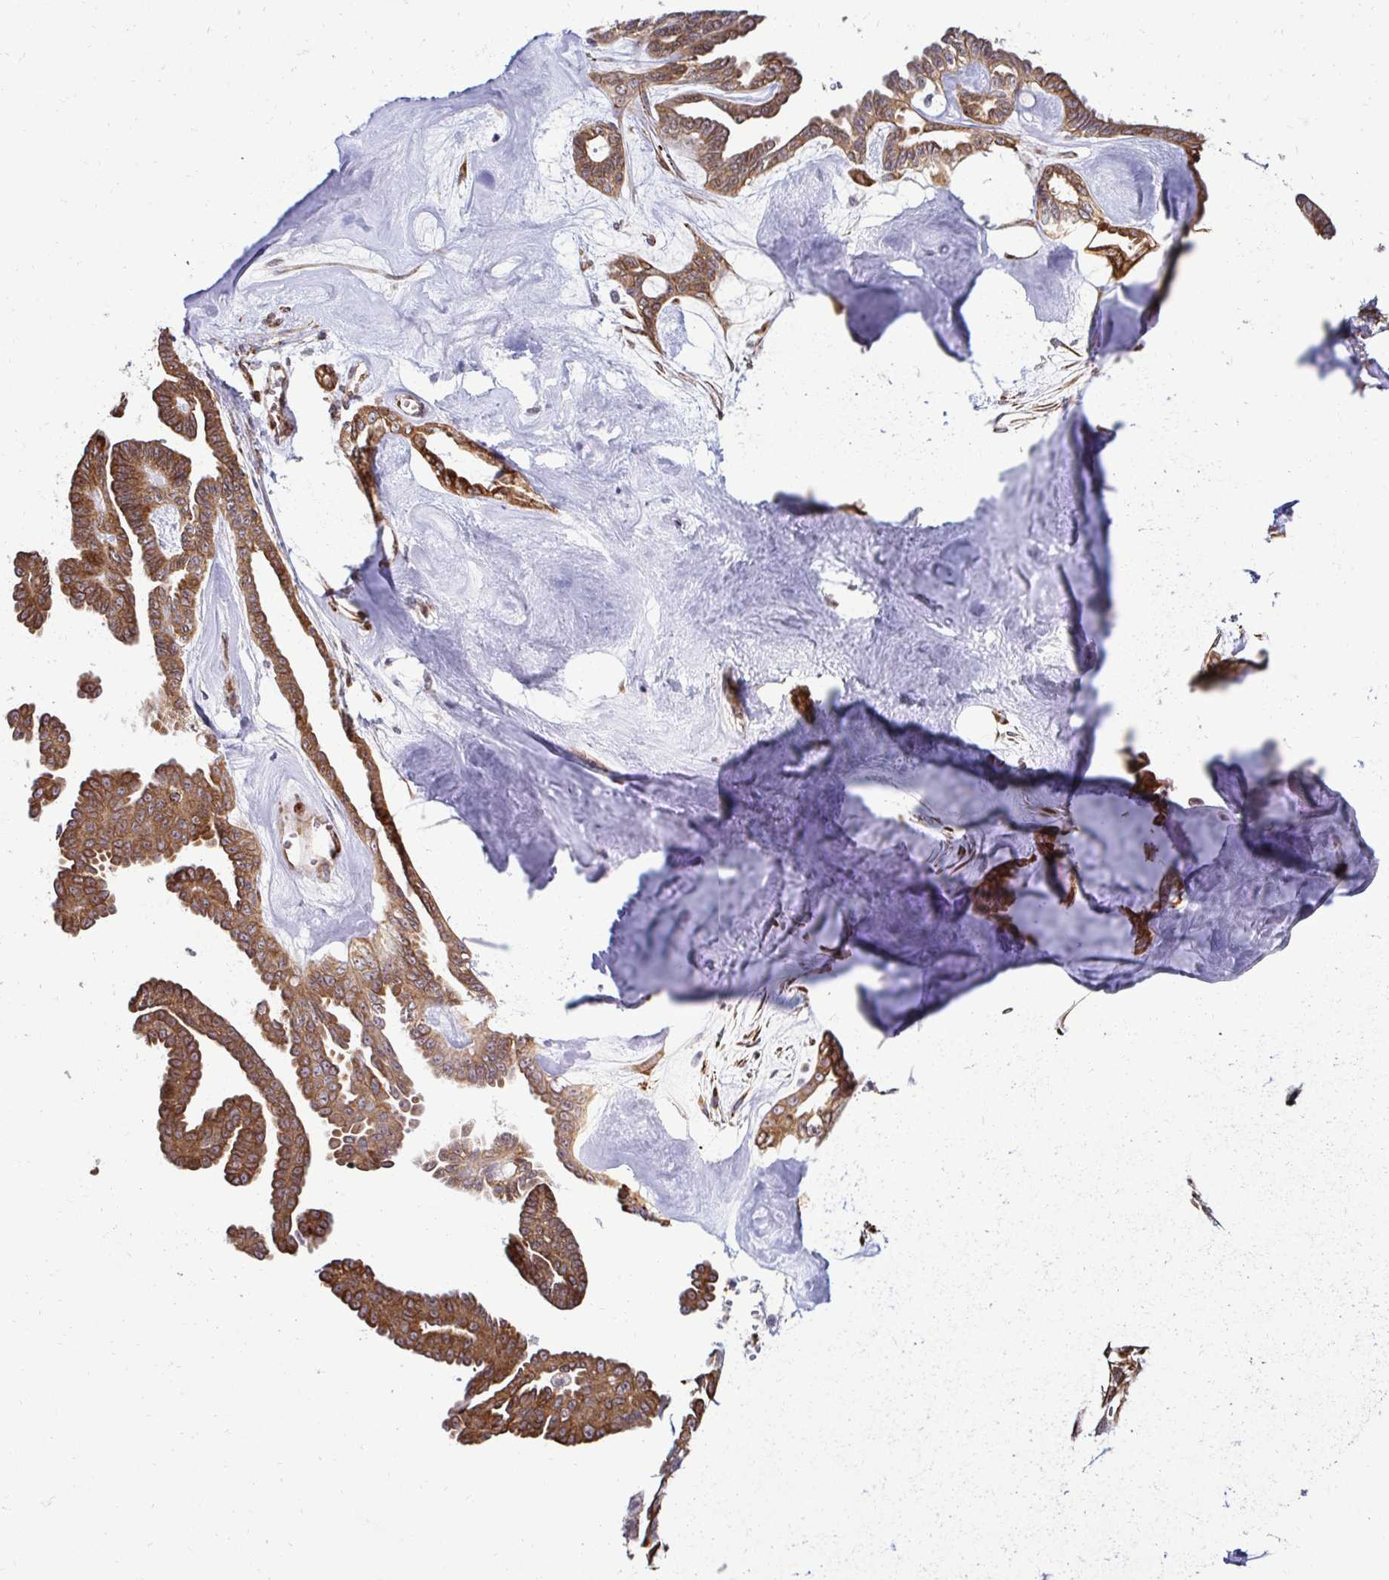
{"staining": {"intensity": "strong", "quantity": ">75%", "location": "cytoplasmic/membranous"}, "tissue": "ovarian cancer", "cell_type": "Tumor cells", "image_type": "cancer", "snomed": [{"axis": "morphology", "description": "Cystadenocarcinoma, serous, NOS"}, {"axis": "topography", "description": "Ovary"}], "caption": "A histopathology image of human ovarian cancer (serous cystadenocarcinoma) stained for a protein demonstrates strong cytoplasmic/membranous brown staining in tumor cells.", "gene": "HPS1", "patient": {"sex": "female", "age": 71}}